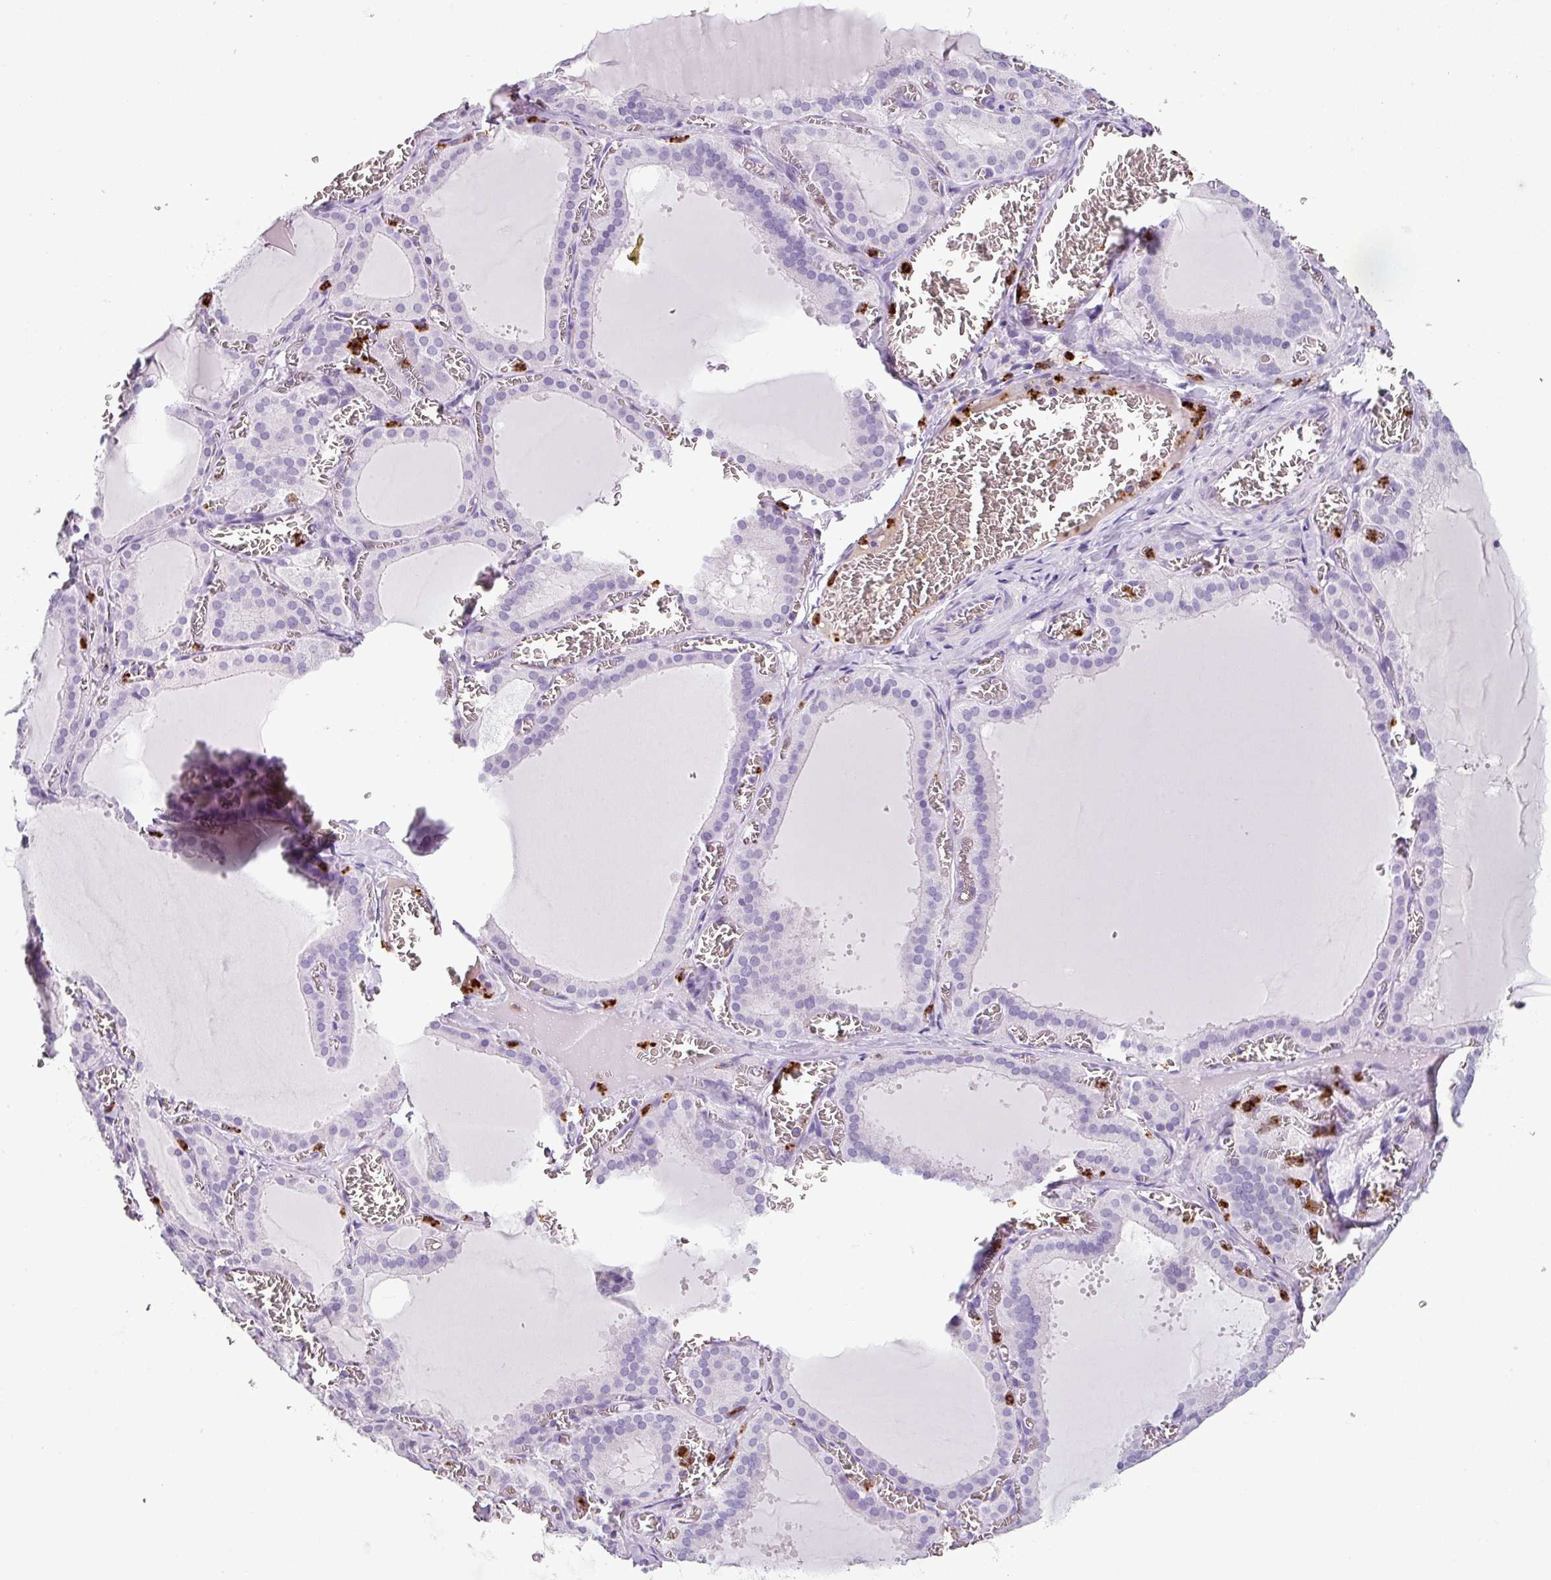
{"staining": {"intensity": "negative", "quantity": "none", "location": "none"}, "tissue": "thyroid gland", "cell_type": "Glandular cells", "image_type": "normal", "snomed": [{"axis": "morphology", "description": "Normal tissue, NOS"}, {"axis": "topography", "description": "Thyroid gland"}], "caption": "Human thyroid gland stained for a protein using immunohistochemistry (IHC) shows no positivity in glandular cells.", "gene": "CTSG", "patient": {"sex": "female", "age": 30}}